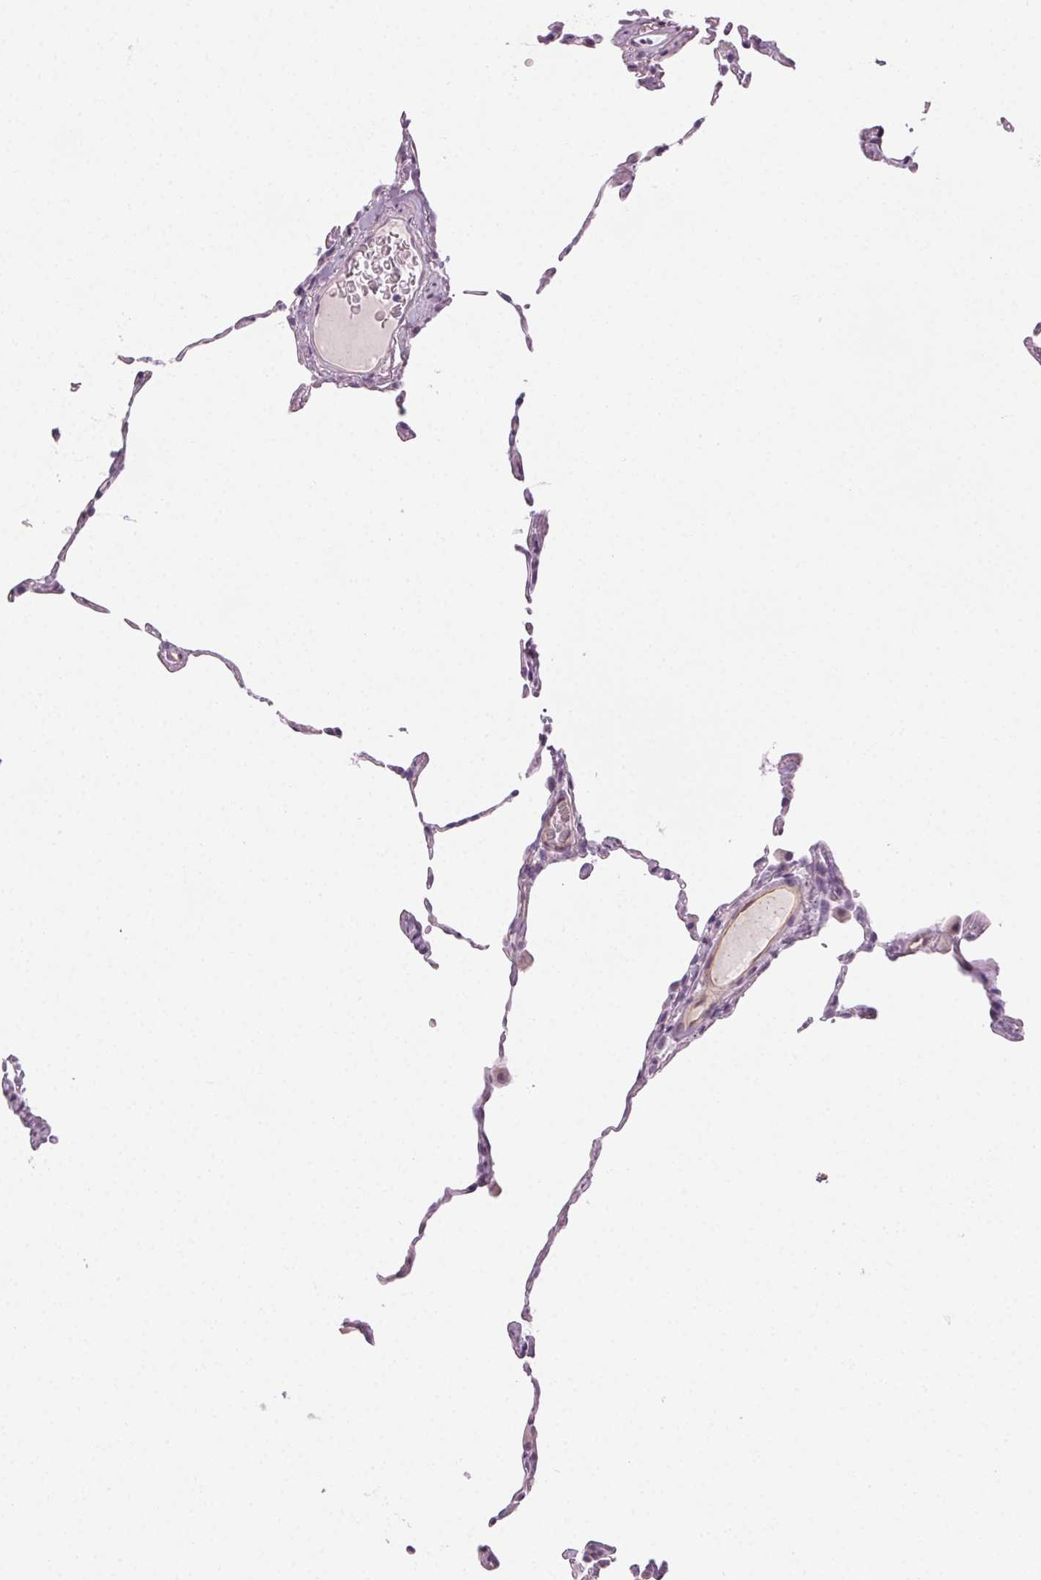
{"staining": {"intensity": "negative", "quantity": "none", "location": "none"}, "tissue": "lung", "cell_type": "Alveolar cells", "image_type": "normal", "snomed": [{"axis": "morphology", "description": "Normal tissue, NOS"}, {"axis": "topography", "description": "Lung"}], "caption": "Unremarkable lung was stained to show a protein in brown. There is no significant positivity in alveolar cells.", "gene": "AIF1L", "patient": {"sex": "female", "age": 57}}